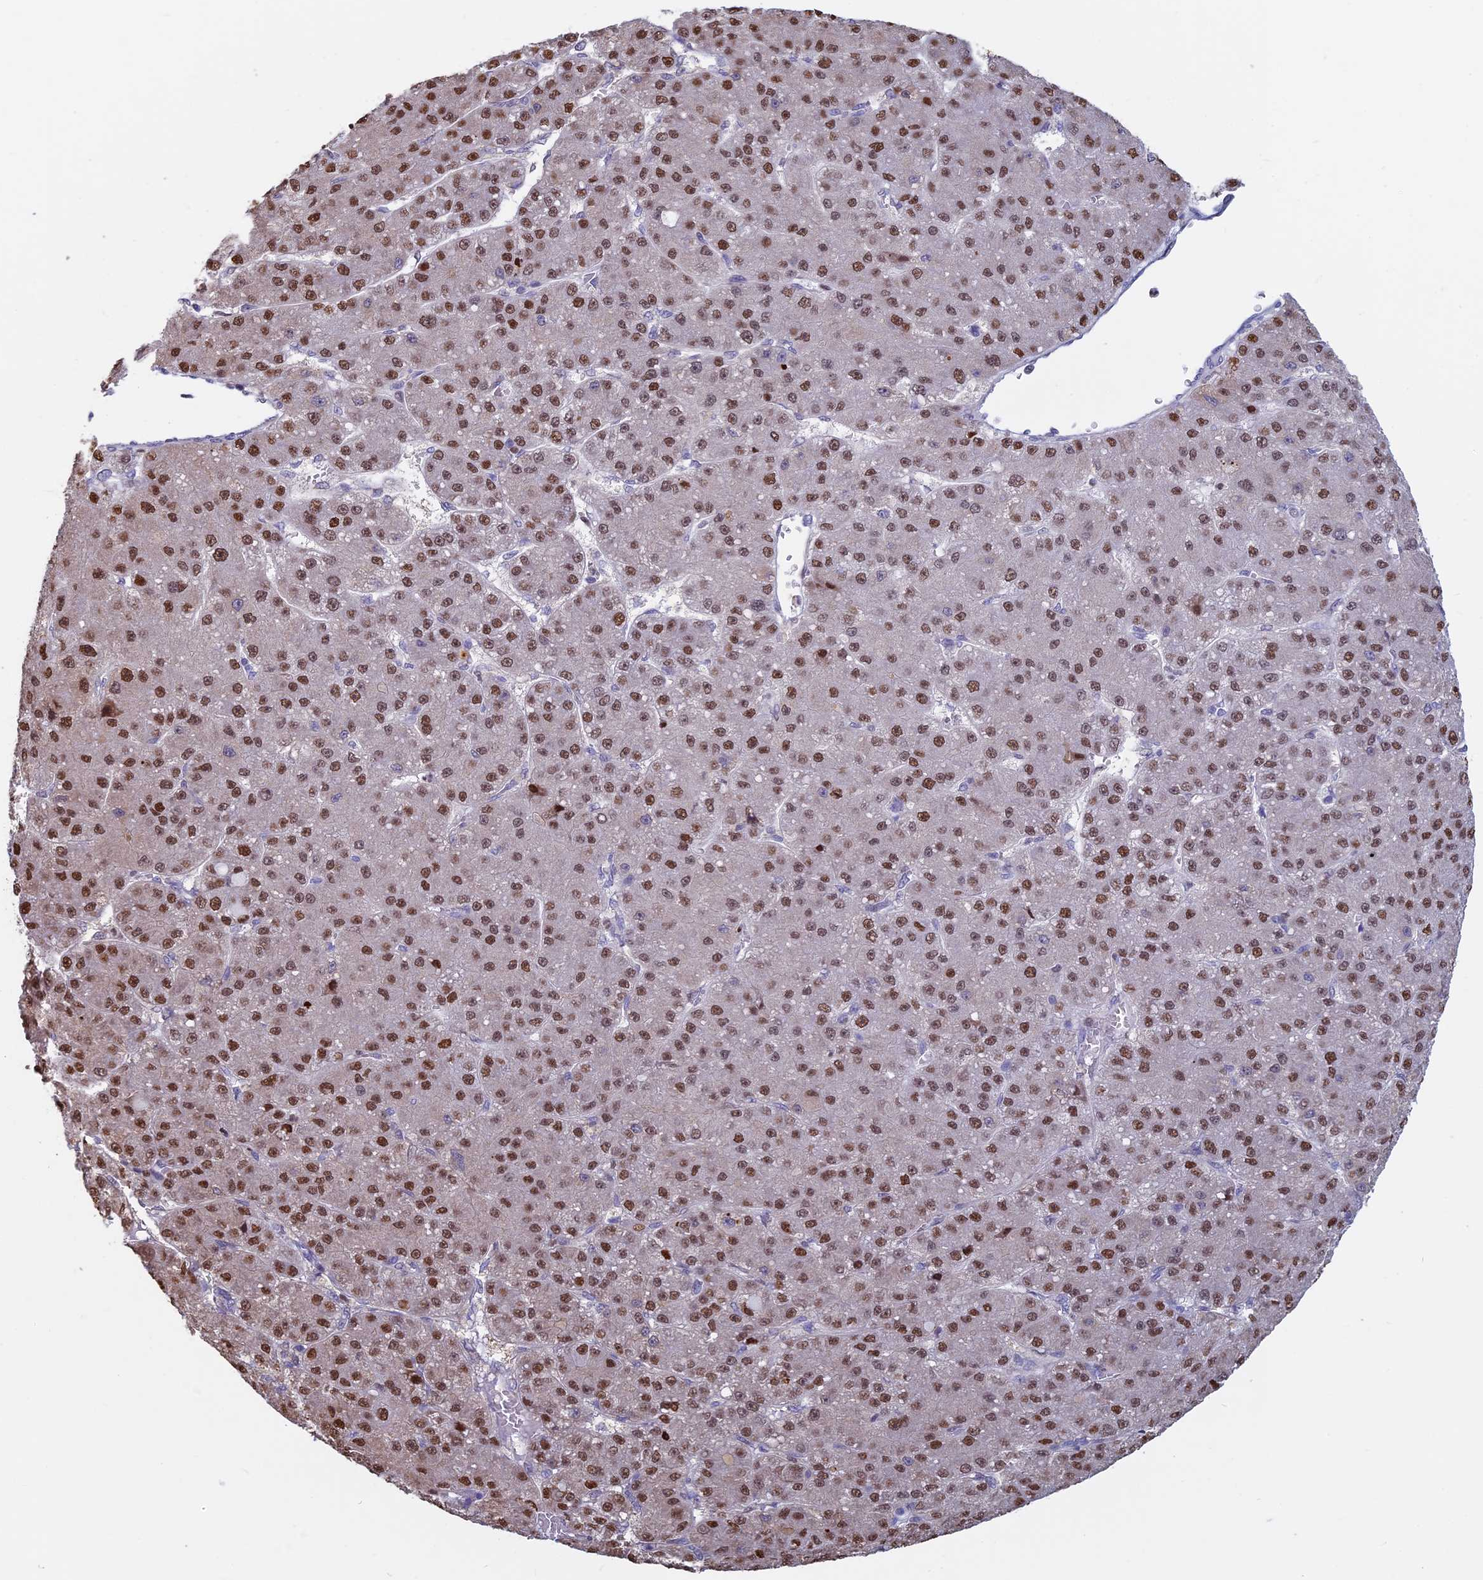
{"staining": {"intensity": "moderate", "quantity": ">75%", "location": "nuclear"}, "tissue": "liver cancer", "cell_type": "Tumor cells", "image_type": "cancer", "snomed": [{"axis": "morphology", "description": "Carcinoma, Hepatocellular, NOS"}, {"axis": "topography", "description": "Liver"}], "caption": "Brown immunohistochemical staining in human liver hepatocellular carcinoma demonstrates moderate nuclear expression in about >75% of tumor cells.", "gene": "ACSS1", "patient": {"sex": "male", "age": 67}}